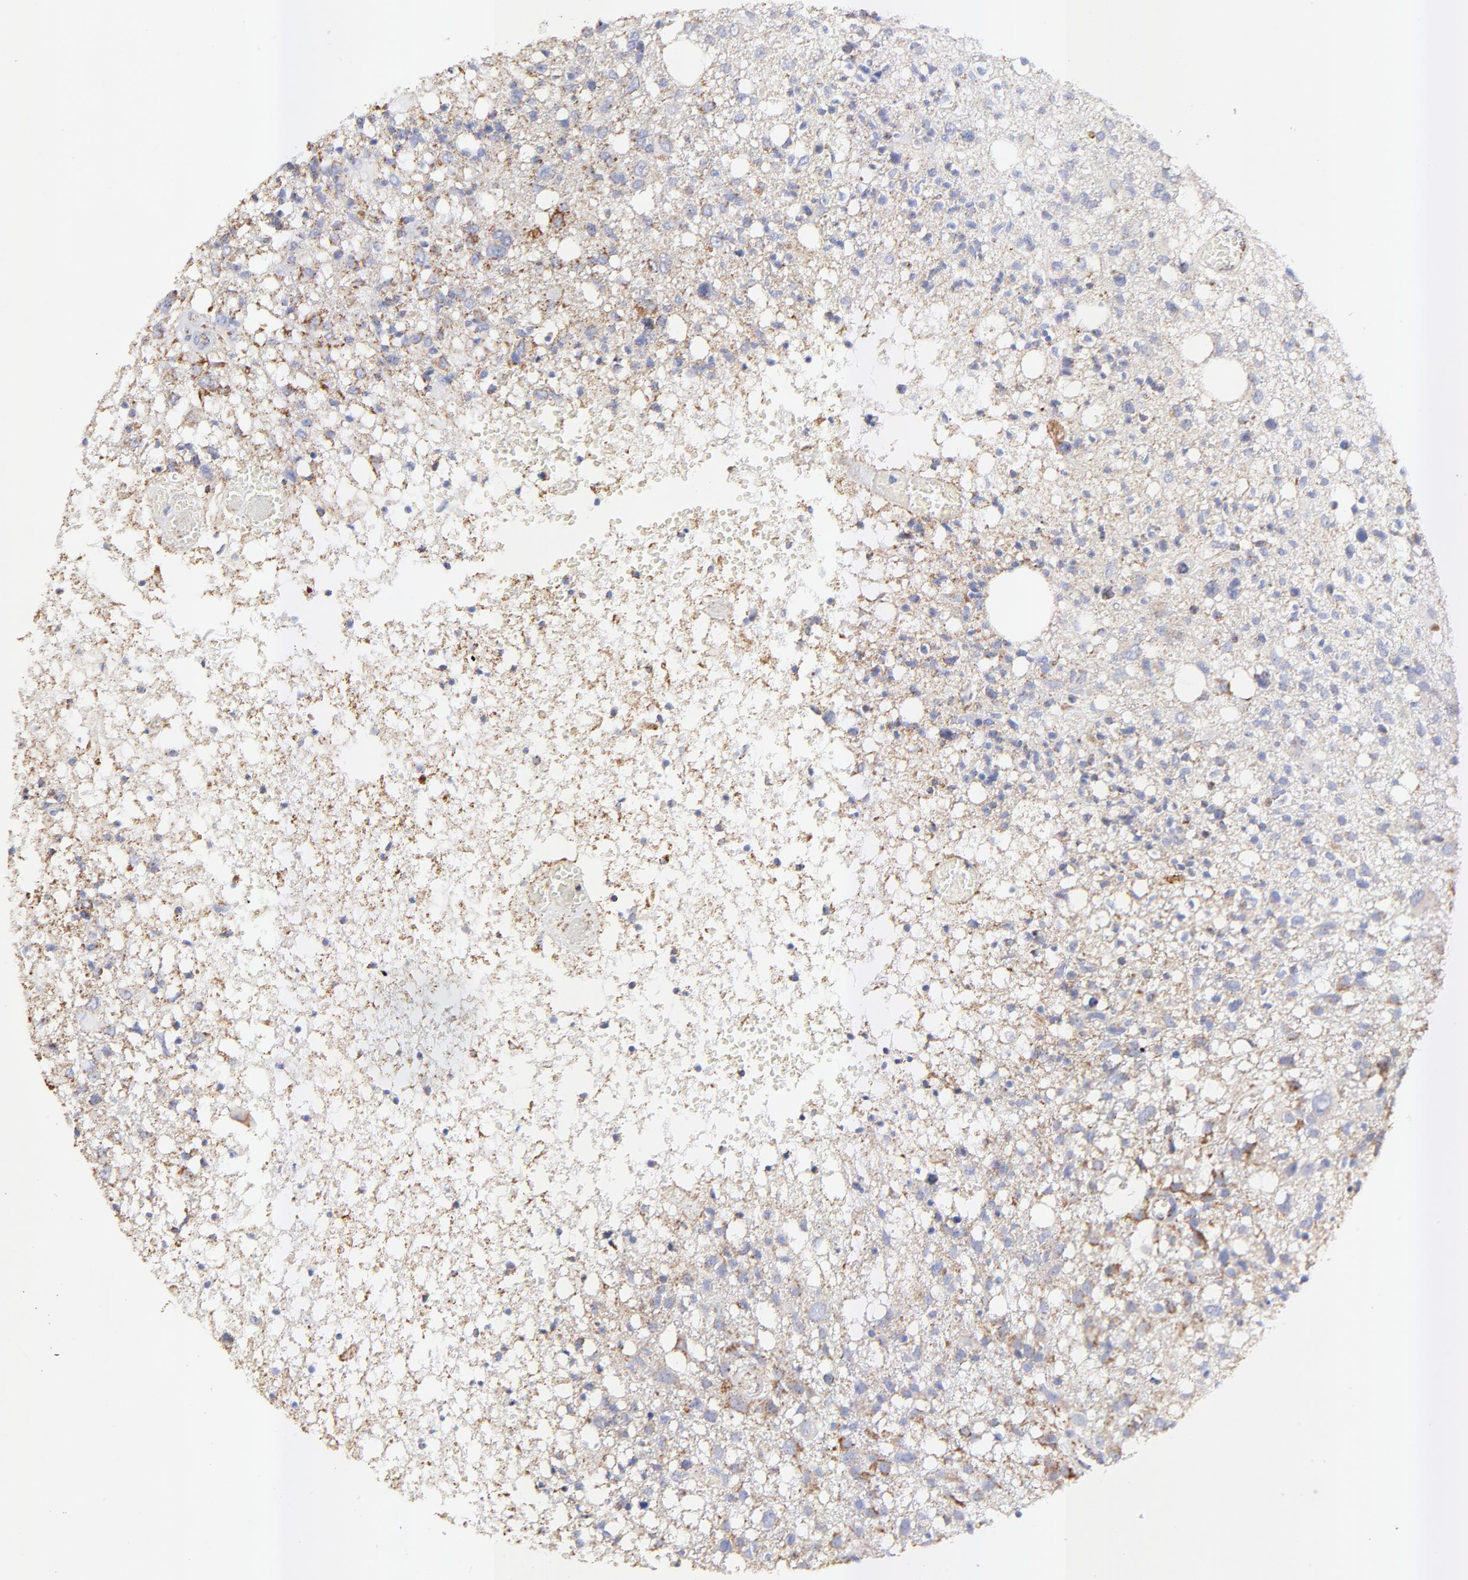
{"staining": {"intensity": "moderate", "quantity": "<25%", "location": "cytoplasmic/membranous"}, "tissue": "glioma", "cell_type": "Tumor cells", "image_type": "cancer", "snomed": [{"axis": "morphology", "description": "Glioma, malignant, High grade"}, {"axis": "topography", "description": "Cerebral cortex"}], "caption": "Protein expression analysis of malignant glioma (high-grade) exhibits moderate cytoplasmic/membranous positivity in approximately <25% of tumor cells. Immunohistochemistry stains the protein in brown and the nuclei are stained blue.", "gene": "COX4I1", "patient": {"sex": "male", "age": 76}}